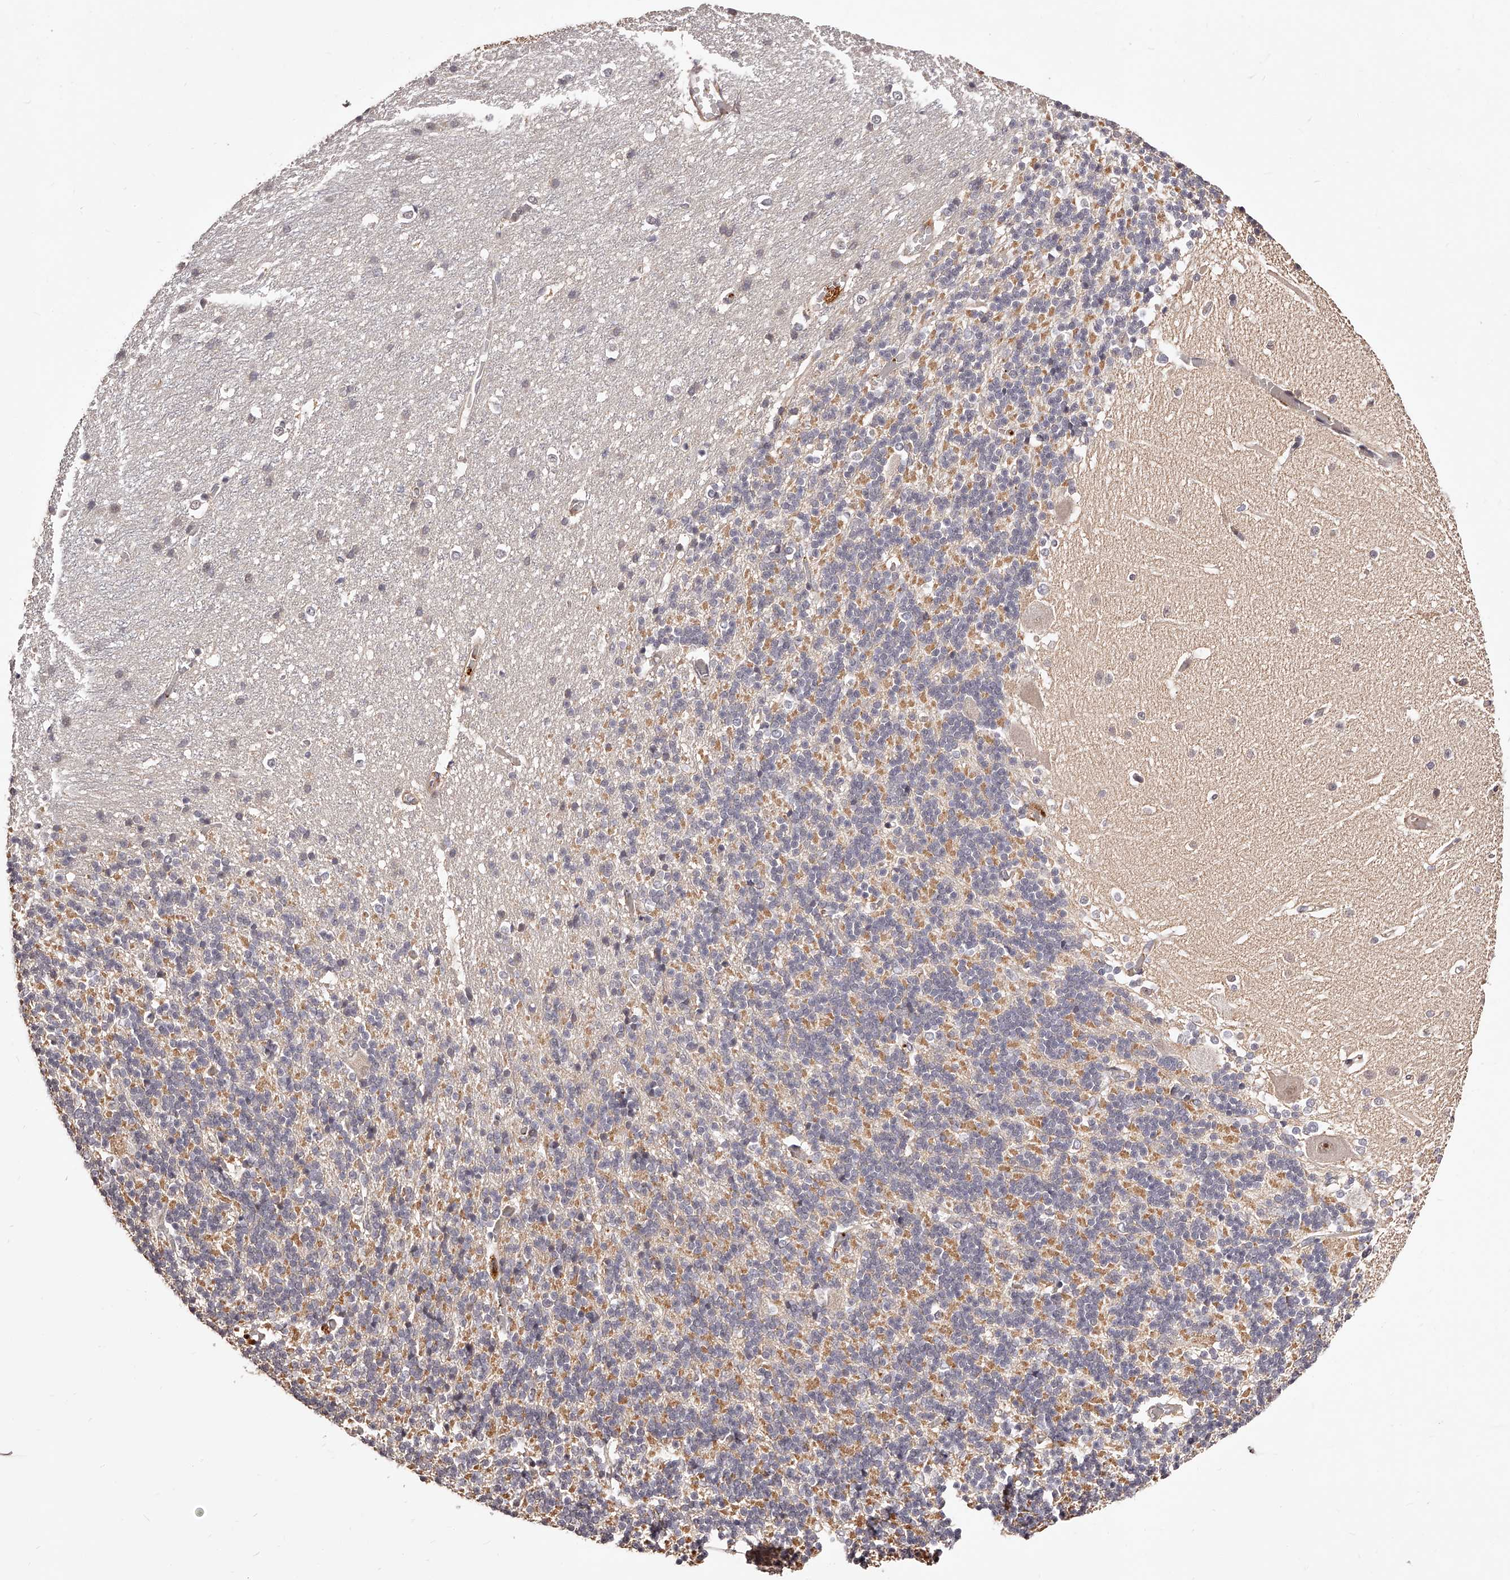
{"staining": {"intensity": "moderate", "quantity": "<25%", "location": "cytoplasmic/membranous"}, "tissue": "cerebellum", "cell_type": "Cells in granular layer", "image_type": "normal", "snomed": [{"axis": "morphology", "description": "Normal tissue, NOS"}, {"axis": "topography", "description": "Cerebellum"}], "caption": "A photomicrograph of human cerebellum stained for a protein displays moderate cytoplasmic/membranous brown staining in cells in granular layer. Nuclei are stained in blue.", "gene": "ZNF502", "patient": {"sex": "male", "age": 37}}